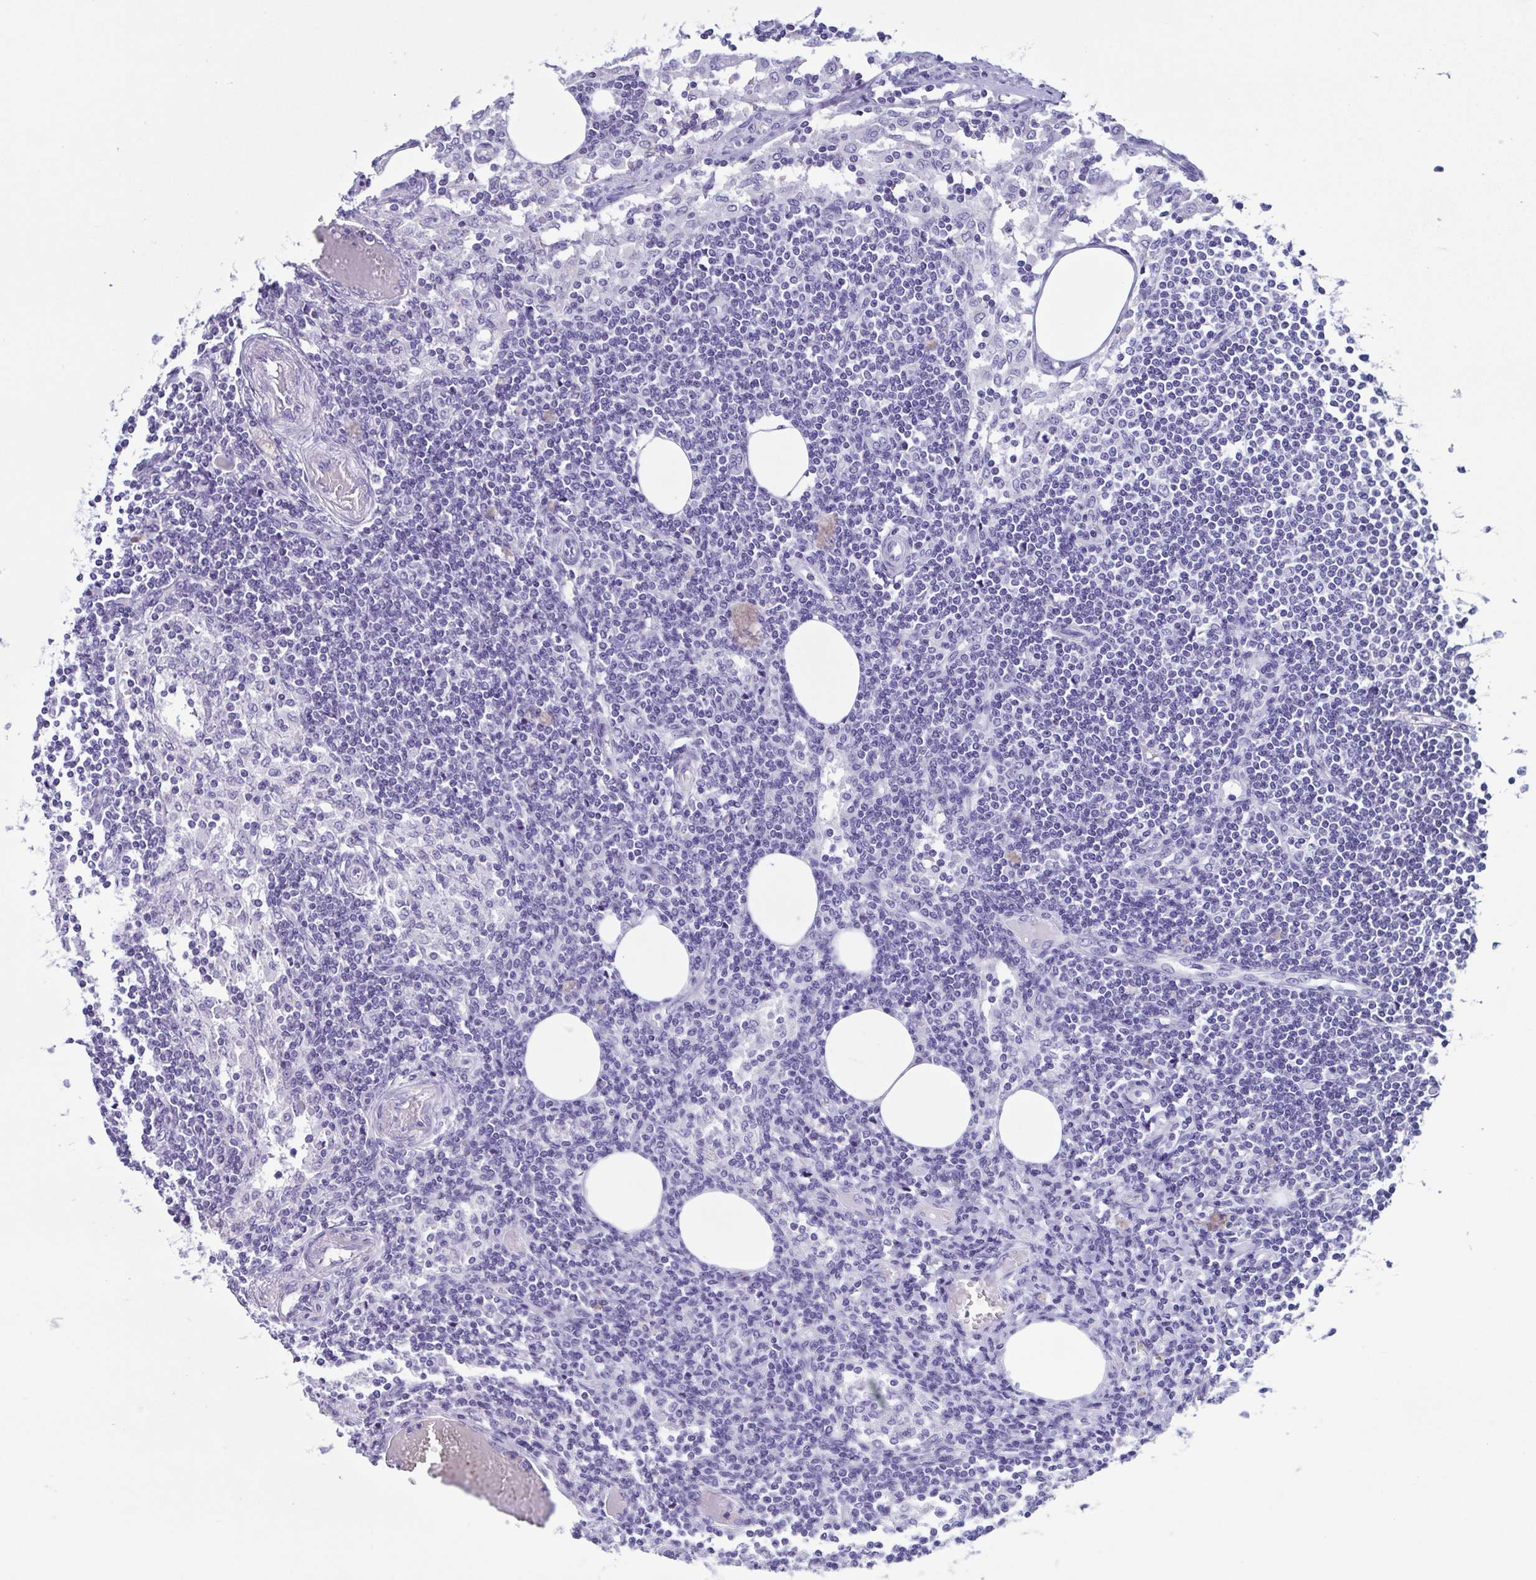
{"staining": {"intensity": "negative", "quantity": "none", "location": "none"}, "tissue": "lymph node", "cell_type": "Germinal center cells", "image_type": "normal", "snomed": [{"axis": "morphology", "description": "Normal tissue, NOS"}, {"axis": "topography", "description": "Lymph node"}], "caption": "A high-resolution micrograph shows IHC staining of unremarkable lymph node, which displays no significant staining in germinal center cells.", "gene": "ACTRT3", "patient": {"sex": "female", "age": 69}}